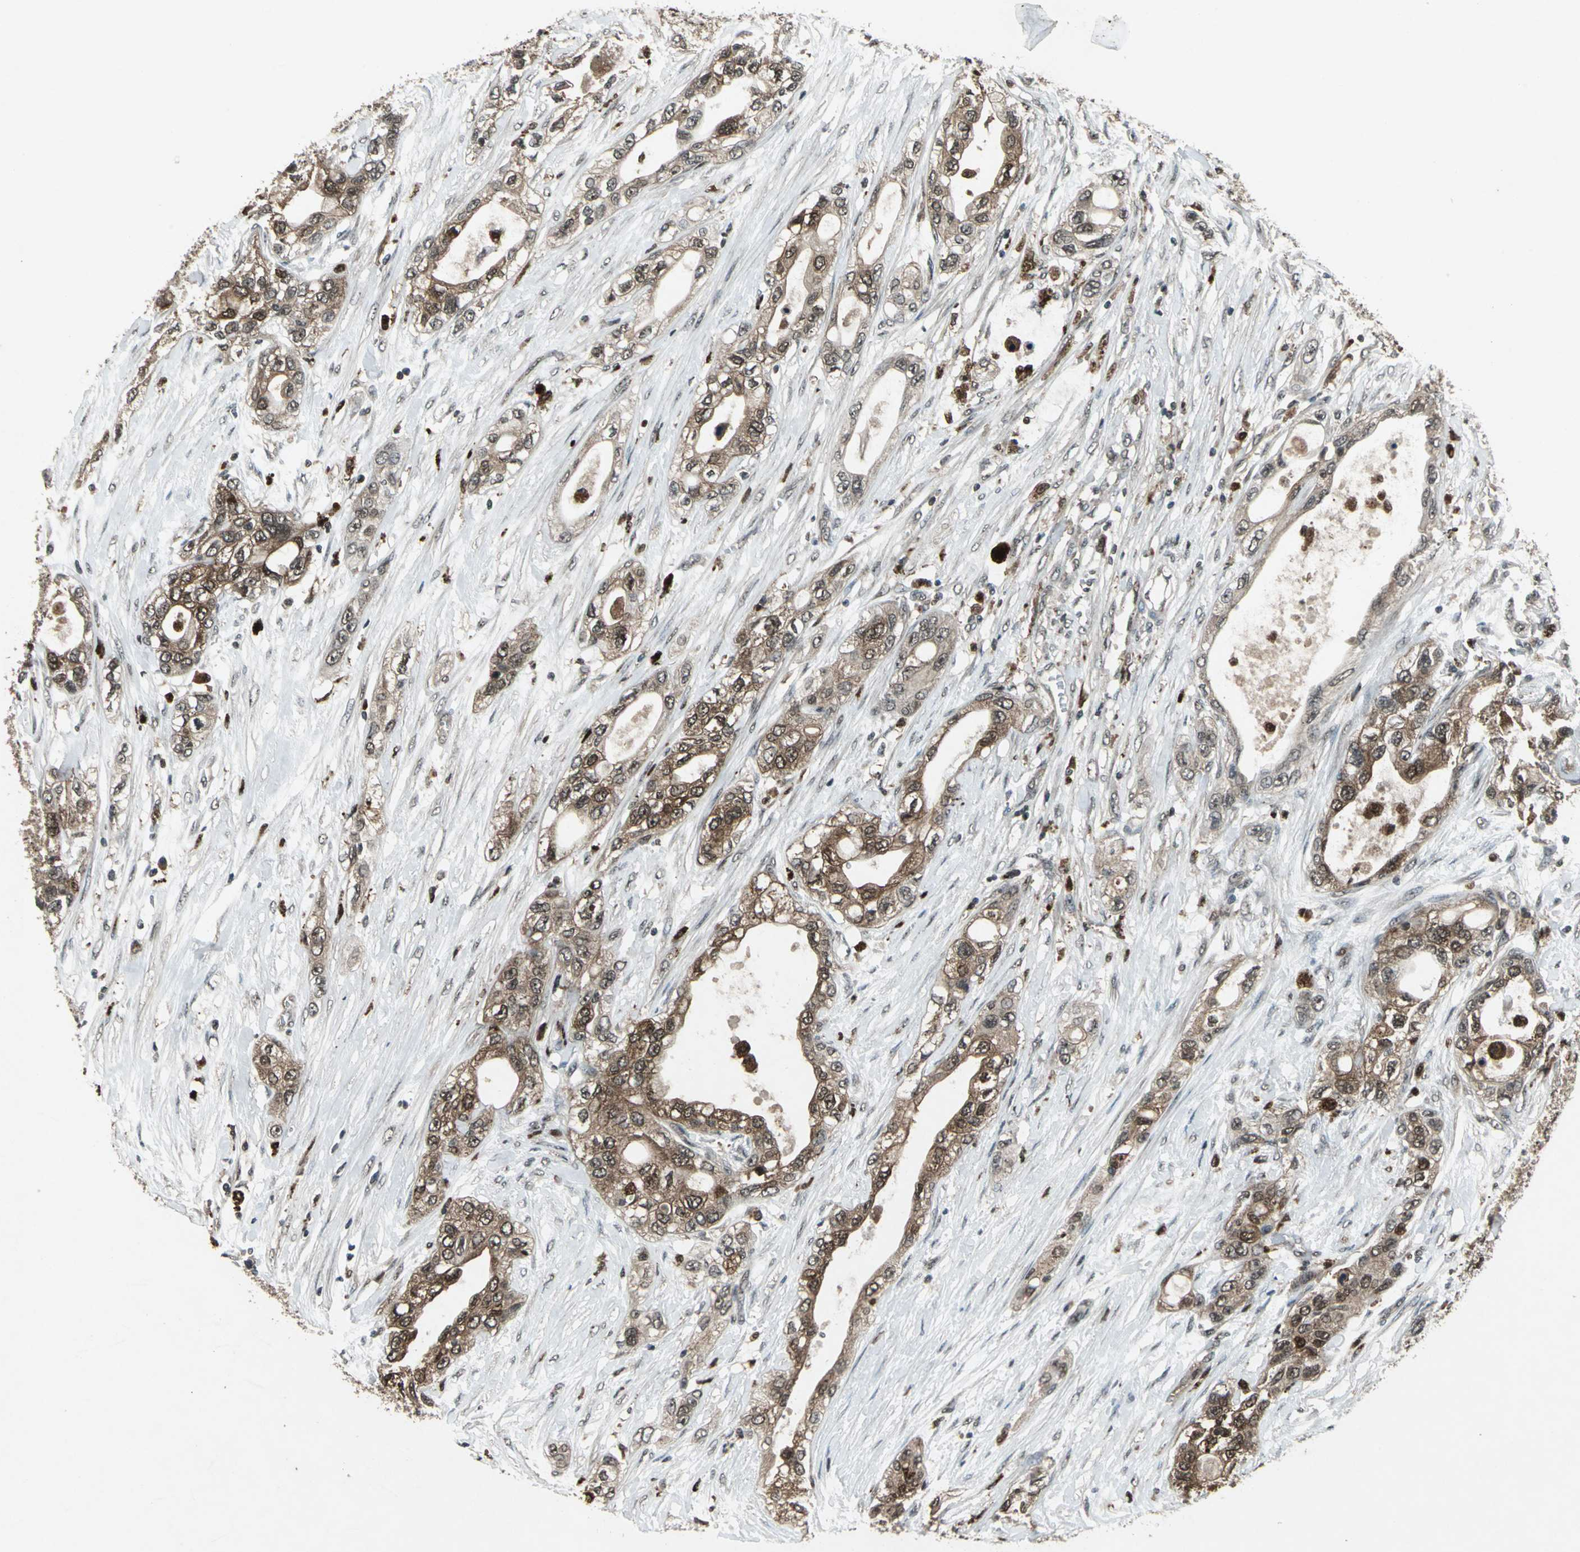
{"staining": {"intensity": "strong", "quantity": ">75%", "location": "cytoplasmic/membranous"}, "tissue": "pancreatic cancer", "cell_type": "Tumor cells", "image_type": "cancer", "snomed": [{"axis": "morphology", "description": "Adenocarcinoma, NOS"}, {"axis": "topography", "description": "Pancreas"}], "caption": "Protein staining of adenocarcinoma (pancreatic) tissue reveals strong cytoplasmic/membranous staining in approximately >75% of tumor cells.", "gene": "PYCARD", "patient": {"sex": "female", "age": 70}}